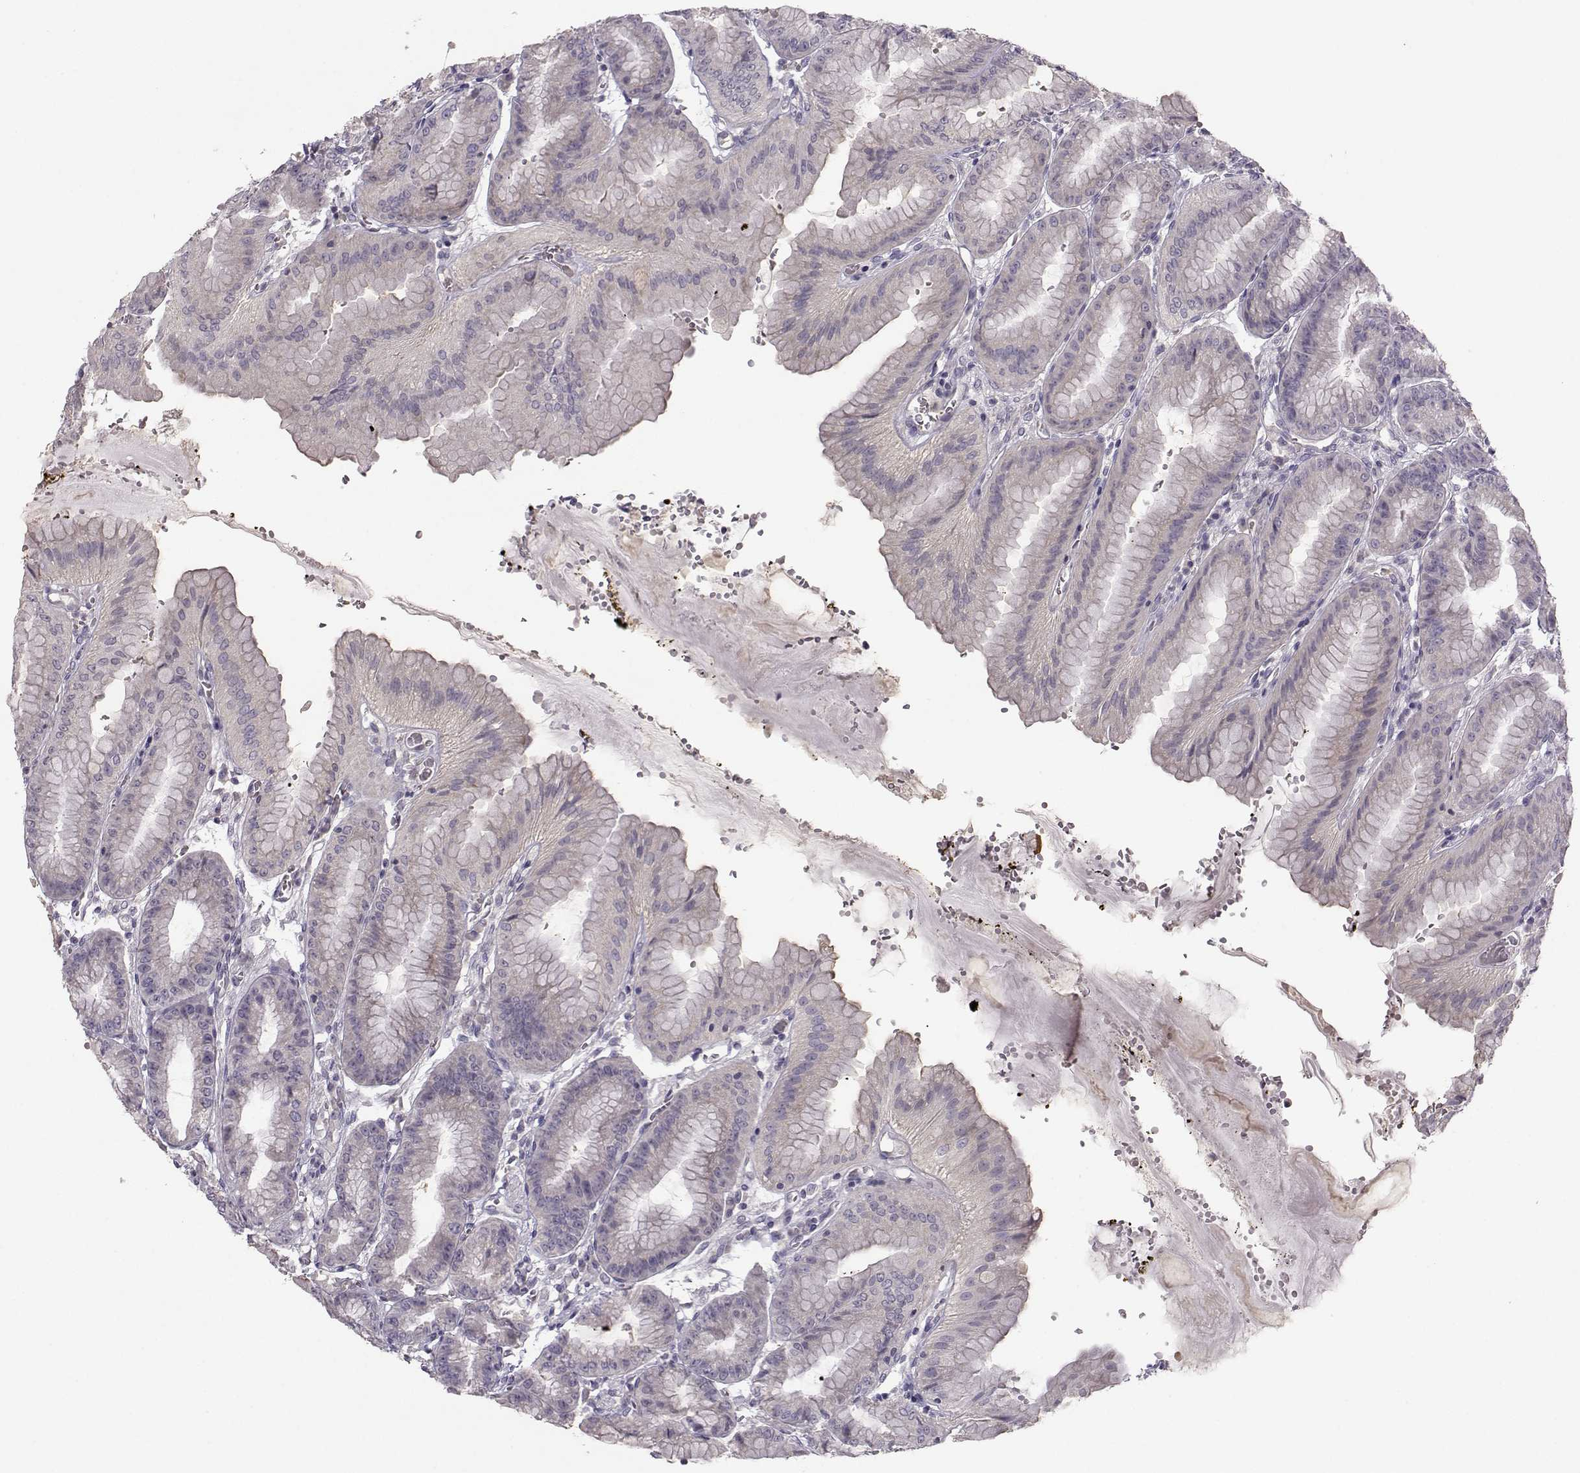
{"staining": {"intensity": "weak", "quantity": "<25%", "location": "cytoplasmic/membranous"}, "tissue": "stomach", "cell_type": "Glandular cells", "image_type": "normal", "snomed": [{"axis": "morphology", "description": "Normal tissue, NOS"}, {"axis": "topography", "description": "Stomach, lower"}], "caption": "Immunohistochemistry of unremarkable human stomach exhibits no positivity in glandular cells.", "gene": "FCAMR", "patient": {"sex": "male", "age": 71}}